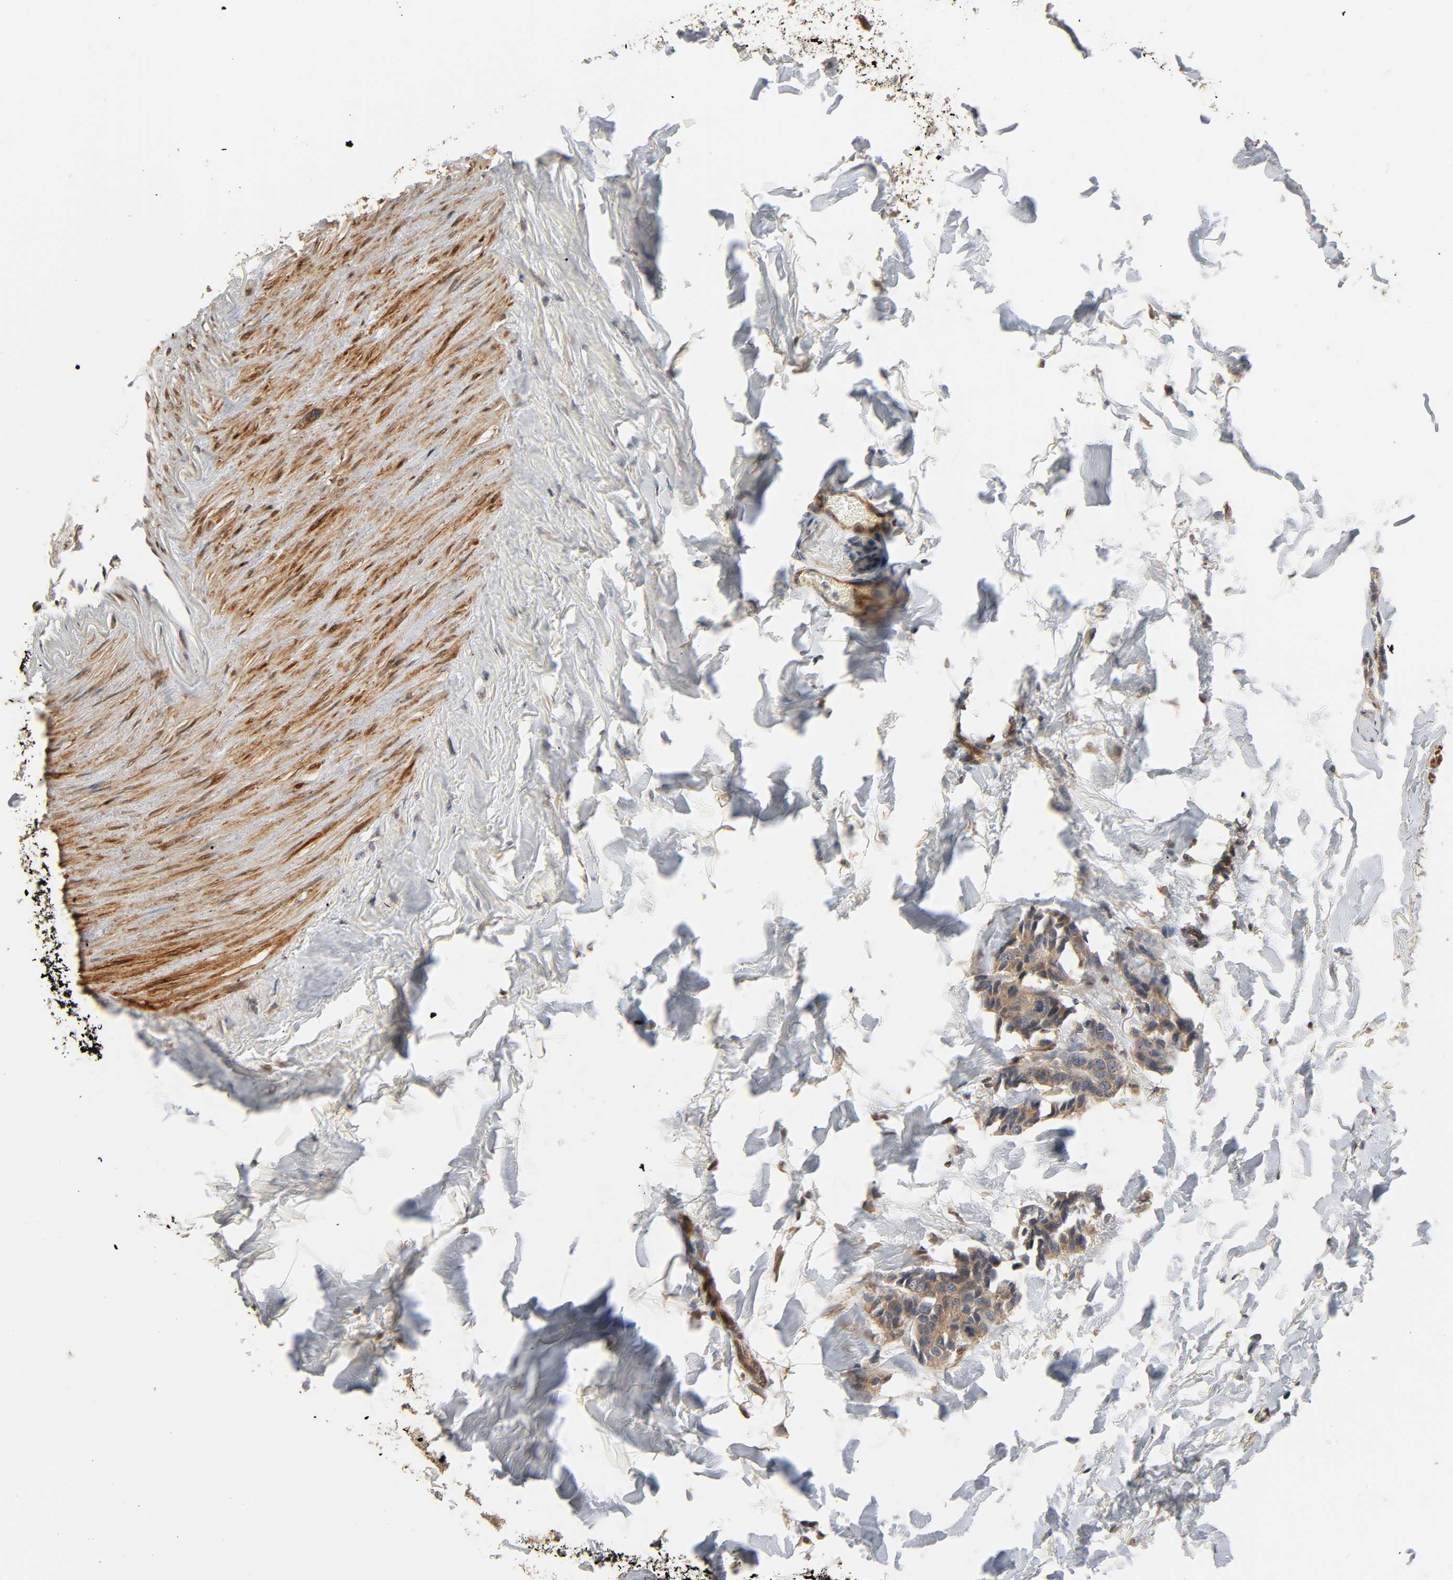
{"staining": {"intensity": "moderate", "quantity": ">75%", "location": "cytoplasmic/membranous"}, "tissue": "breast cancer", "cell_type": "Tumor cells", "image_type": "cancer", "snomed": [{"axis": "morphology", "description": "Duct carcinoma"}, {"axis": "topography", "description": "Breast"}], "caption": "Human breast cancer (invasive ductal carcinoma) stained with a brown dye reveals moderate cytoplasmic/membranous positive staining in about >75% of tumor cells.", "gene": "NEMF", "patient": {"sex": "female", "age": 80}}